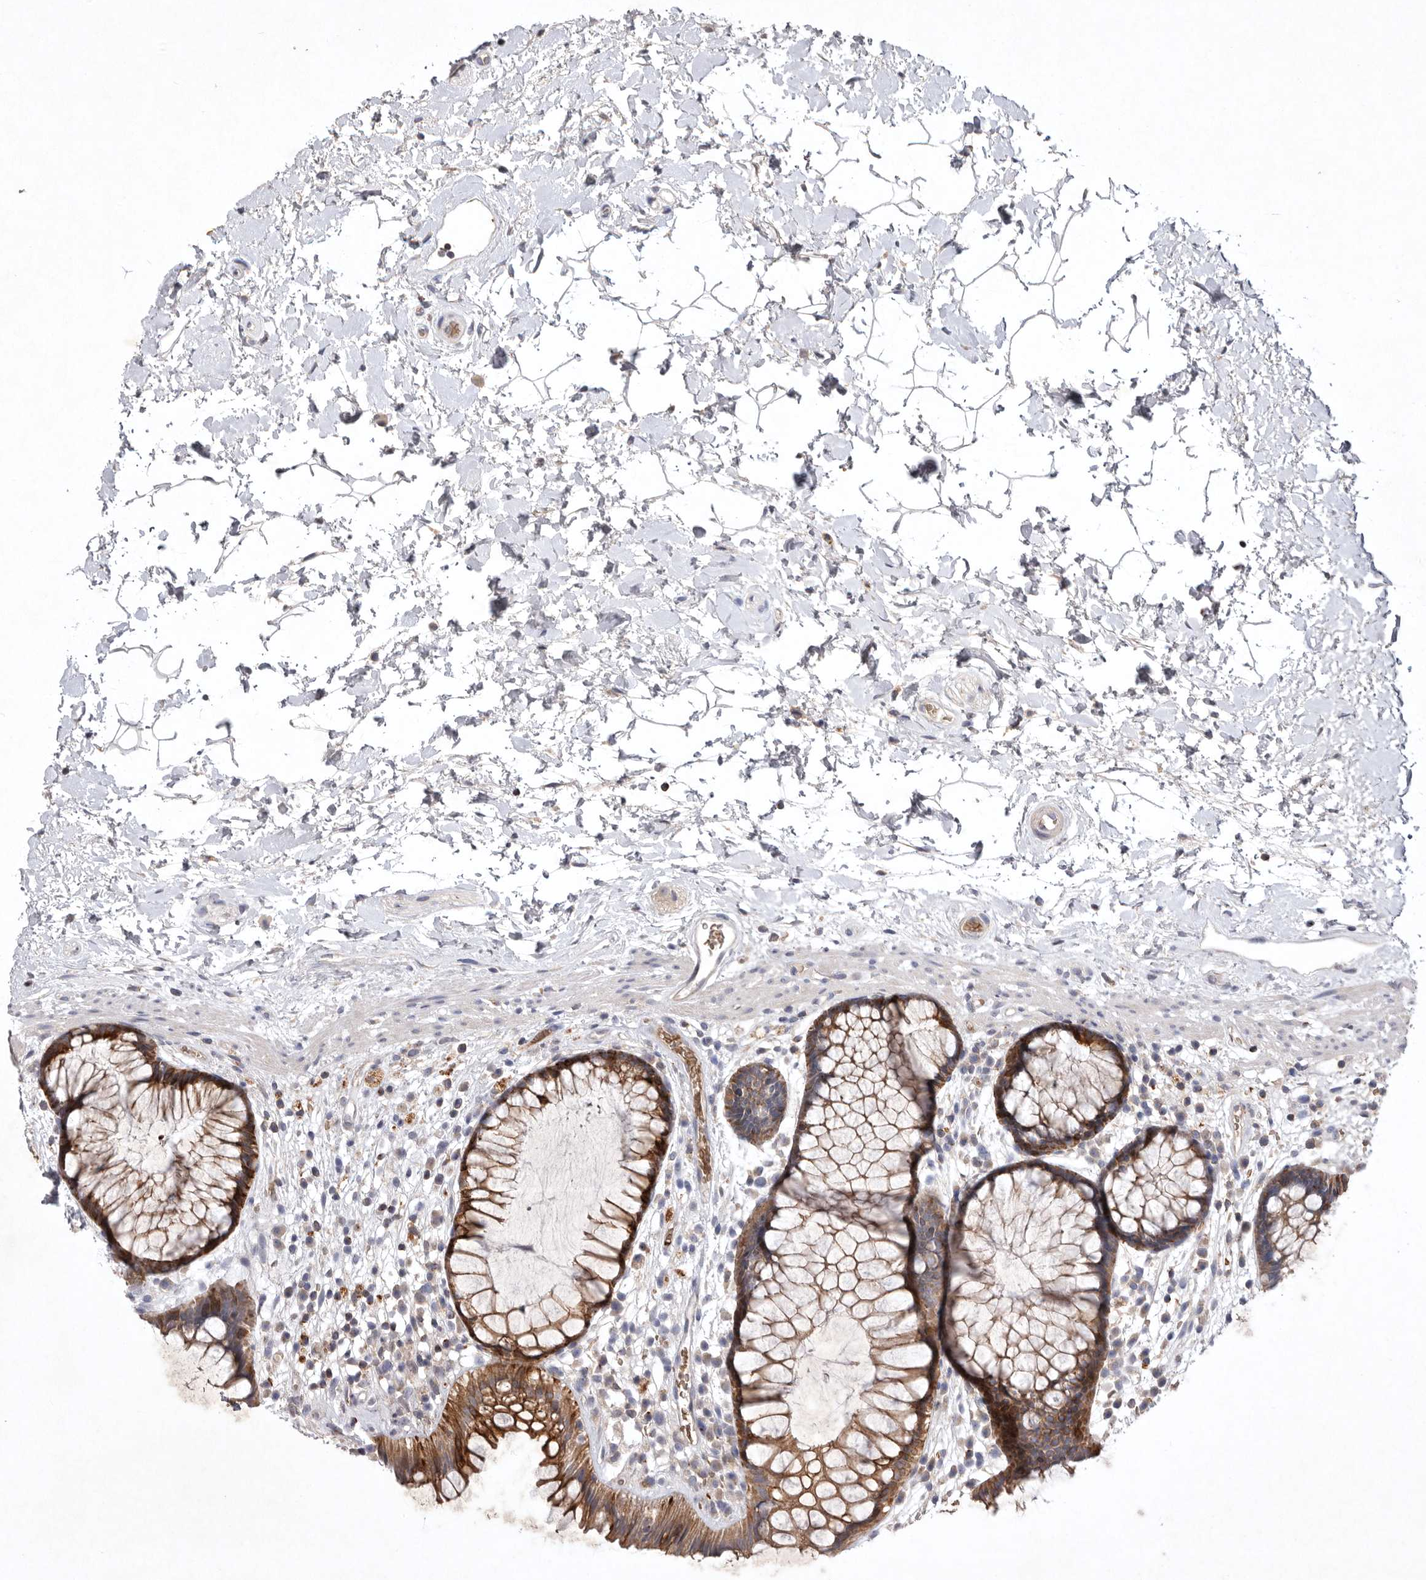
{"staining": {"intensity": "moderate", "quantity": ">75%", "location": "cytoplasmic/membranous"}, "tissue": "rectum", "cell_type": "Glandular cells", "image_type": "normal", "snomed": [{"axis": "morphology", "description": "Normal tissue, NOS"}, {"axis": "topography", "description": "Rectum"}], "caption": "IHC of benign rectum displays medium levels of moderate cytoplasmic/membranous staining in approximately >75% of glandular cells. (DAB (3,3'-diaminobenzidine) IHC, brown staining for protein, blue staining for nuclei).", "gene": "TNFSF14", "patient": {"sex": "male", "age": 51}}